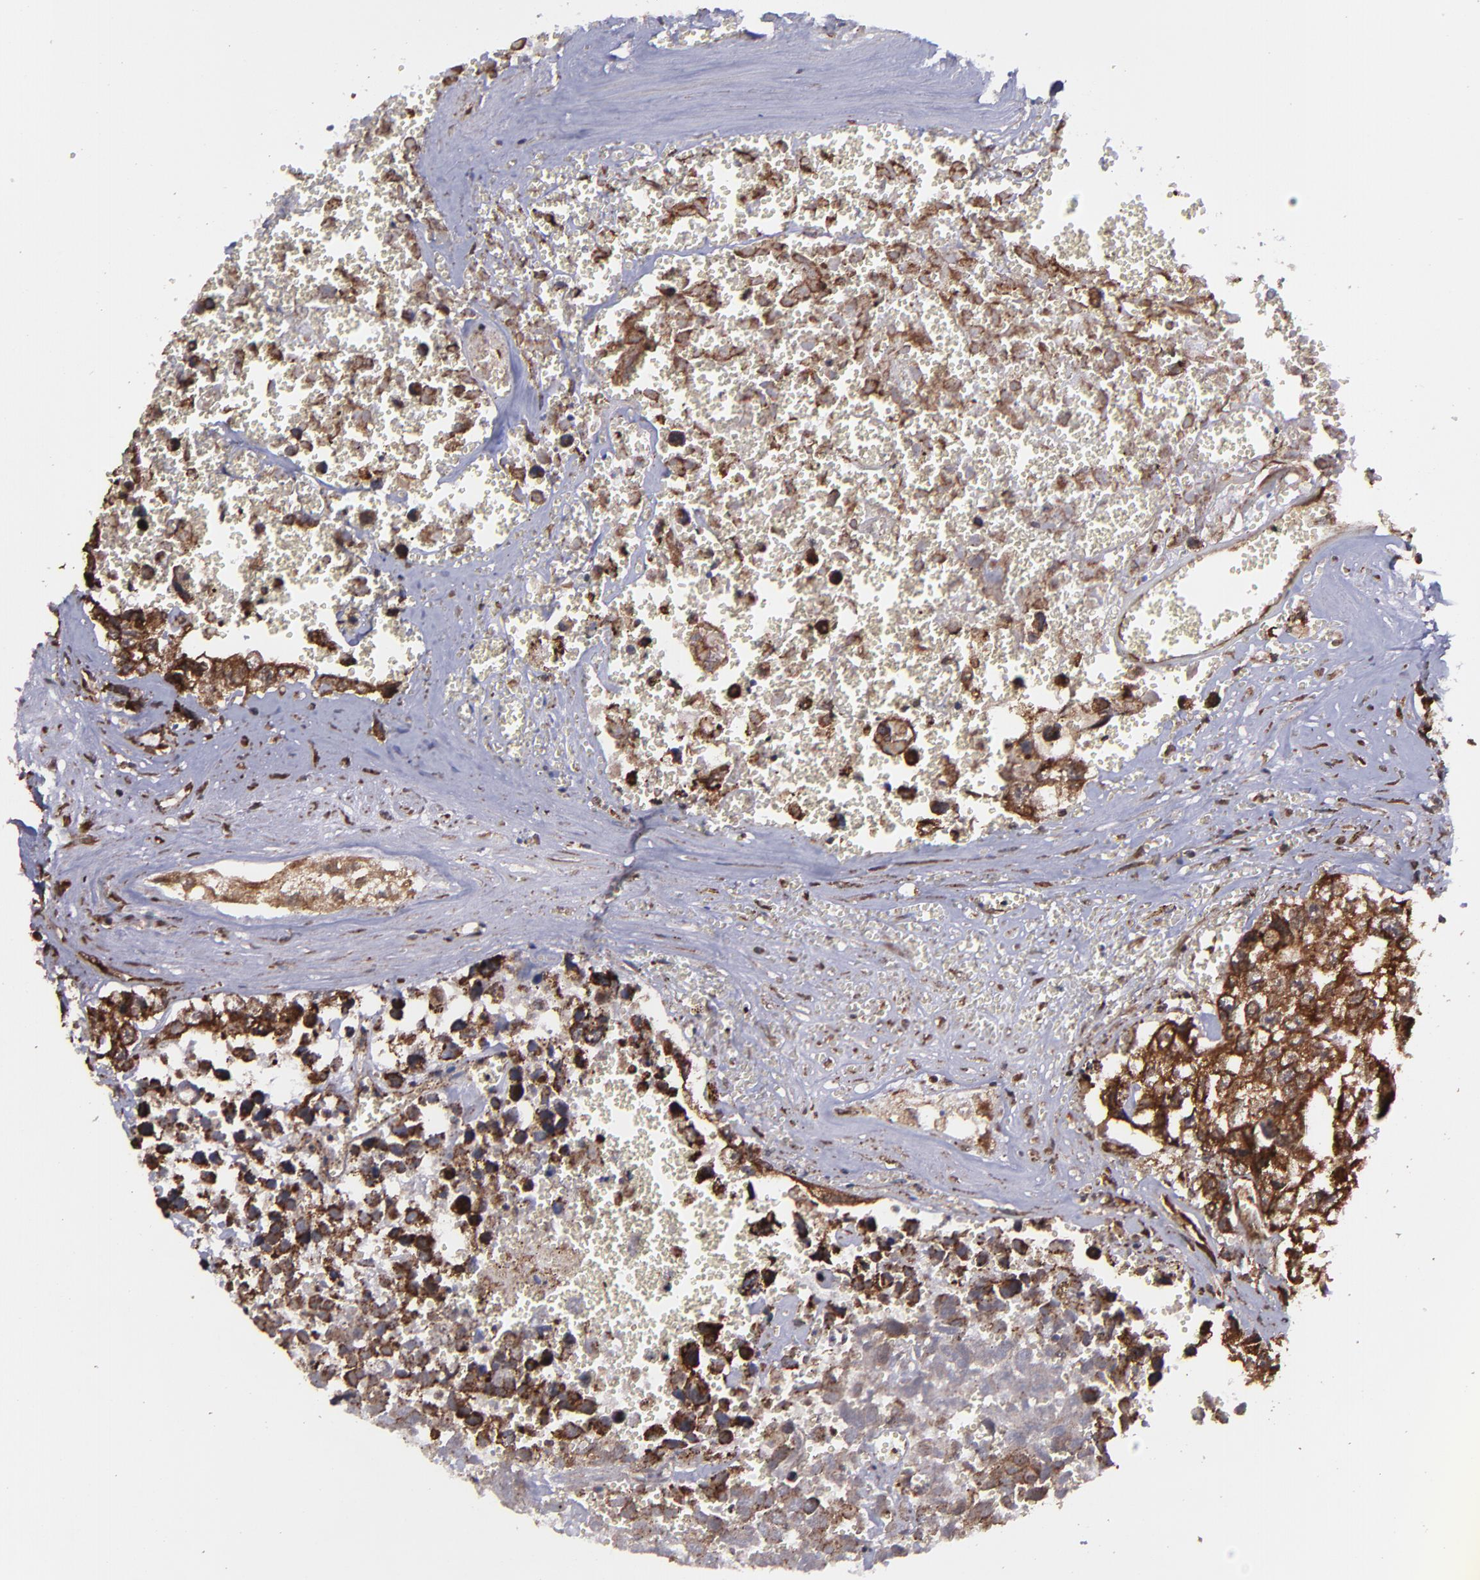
{"staining": {"intensity": "strong", "quantity": ">75%", "location": "cytoplasmic/membranous,nuclear"}, "tissue": "testis cancer", "cell_type": "Tumor cells", "image_type": "cancer", "snomed": [{"axis": "morphology", "description": "Carcinoma, Embryonal, NOS"}, {"axis": "topography", "description": "Testis"}], "caption": "This is an image of immunohistochemistry (IHC) staining of testis embryonal carcinoma, which shows strong expression in the cytoplasmic/membranous and nuclear of tumor cells.", "gene": "EIF4ENIF1", "patient": {"sex": "male", "age": 31}}